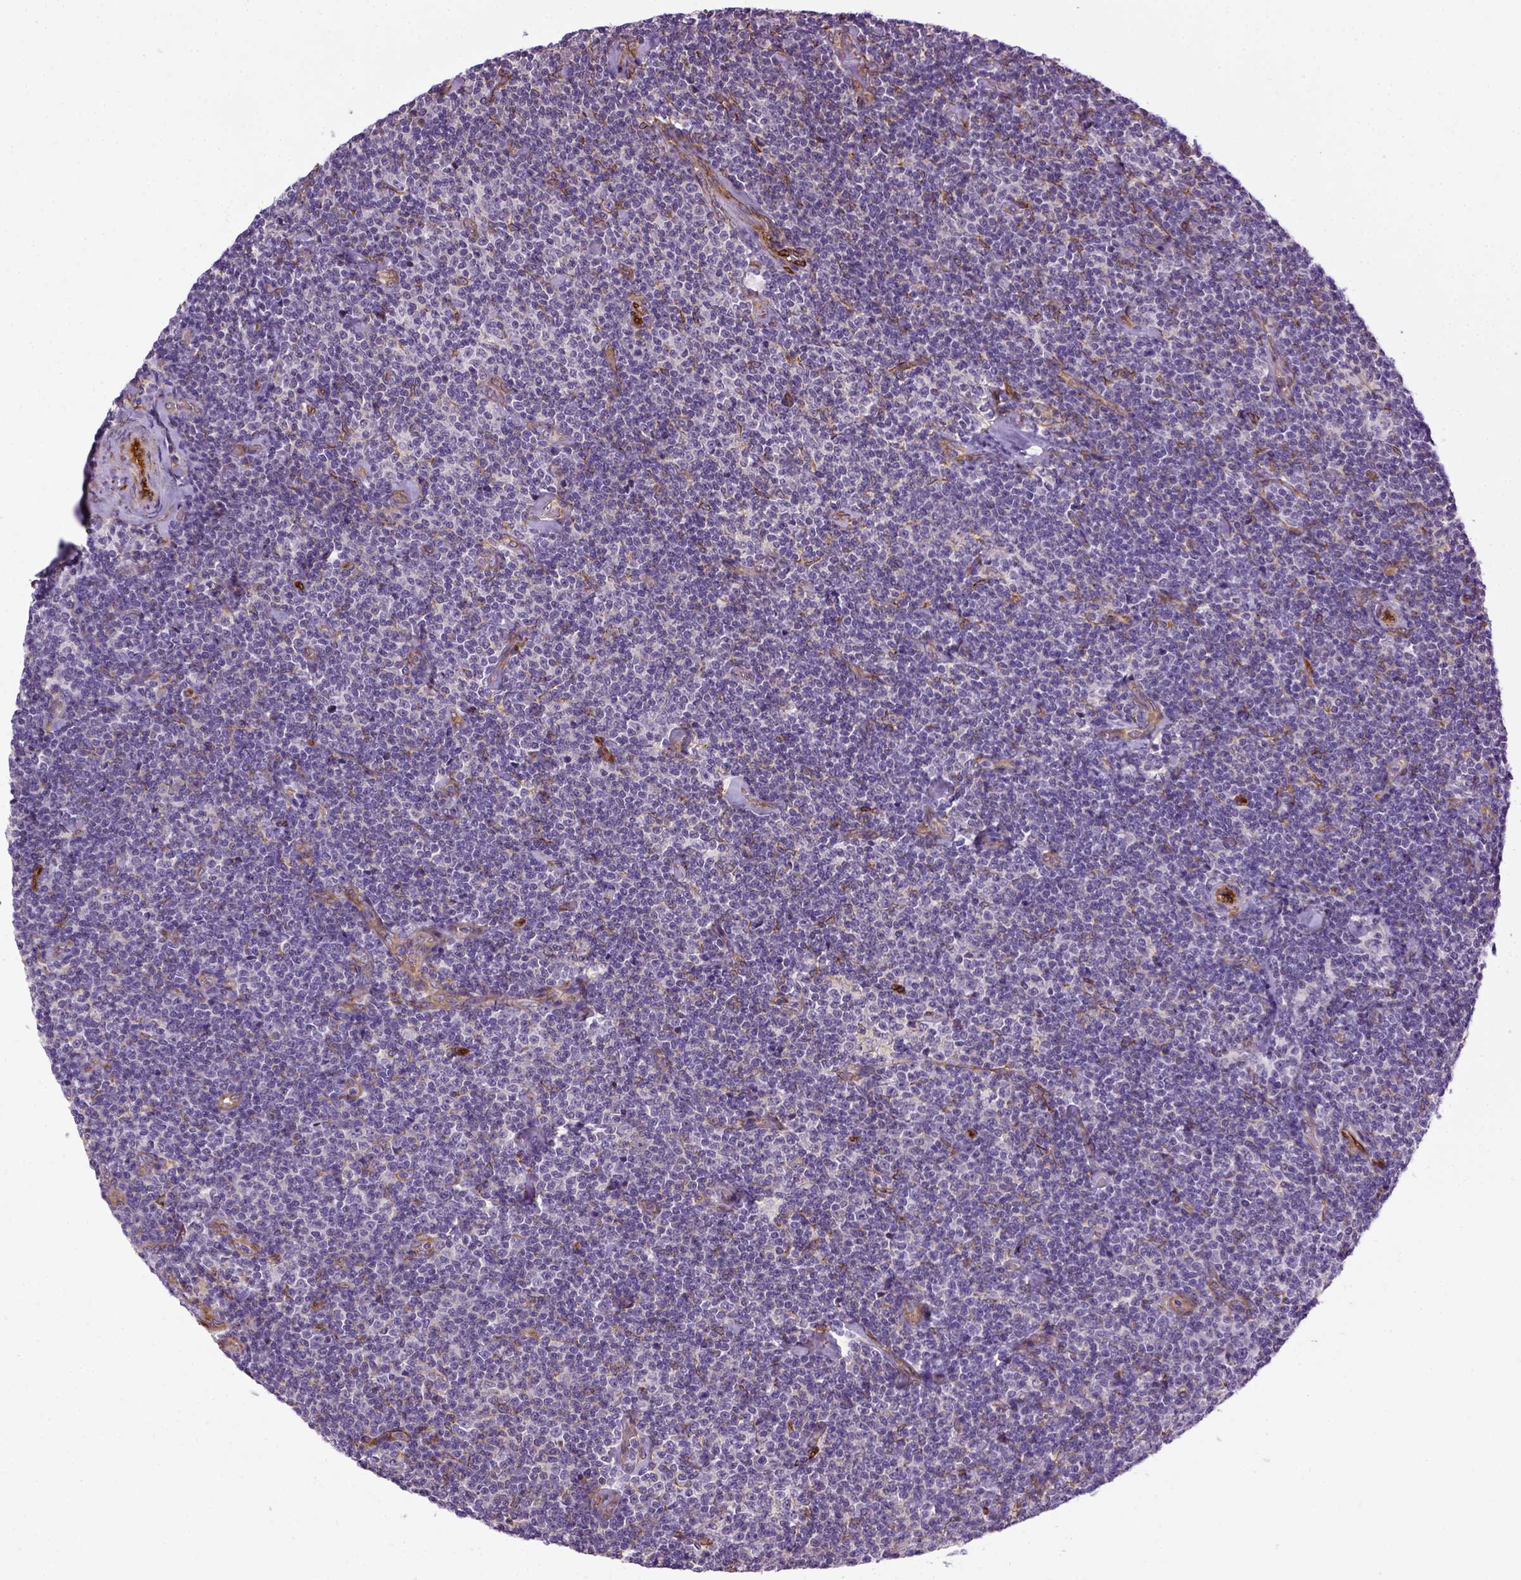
{"staining": {"intensity": "negative", "quantity": "none", "location": "none"}, "tissue": "lymphoma", "cell_type": "Tumor cells", "image_type": "cancer", "snomed": [{"axis": "morphology", "description": "Malignant lymphoma, non-Hodgkin's type, Low grade"}, {"axis": "topography", "description": "Lymph node"}], "caption": "Tumor cells show no significant positivity in low-grade malignant lymphoma, non-Hodgkin's type.", "gene": "KAZN", "patient": {"sex": "male", "age": 81}}